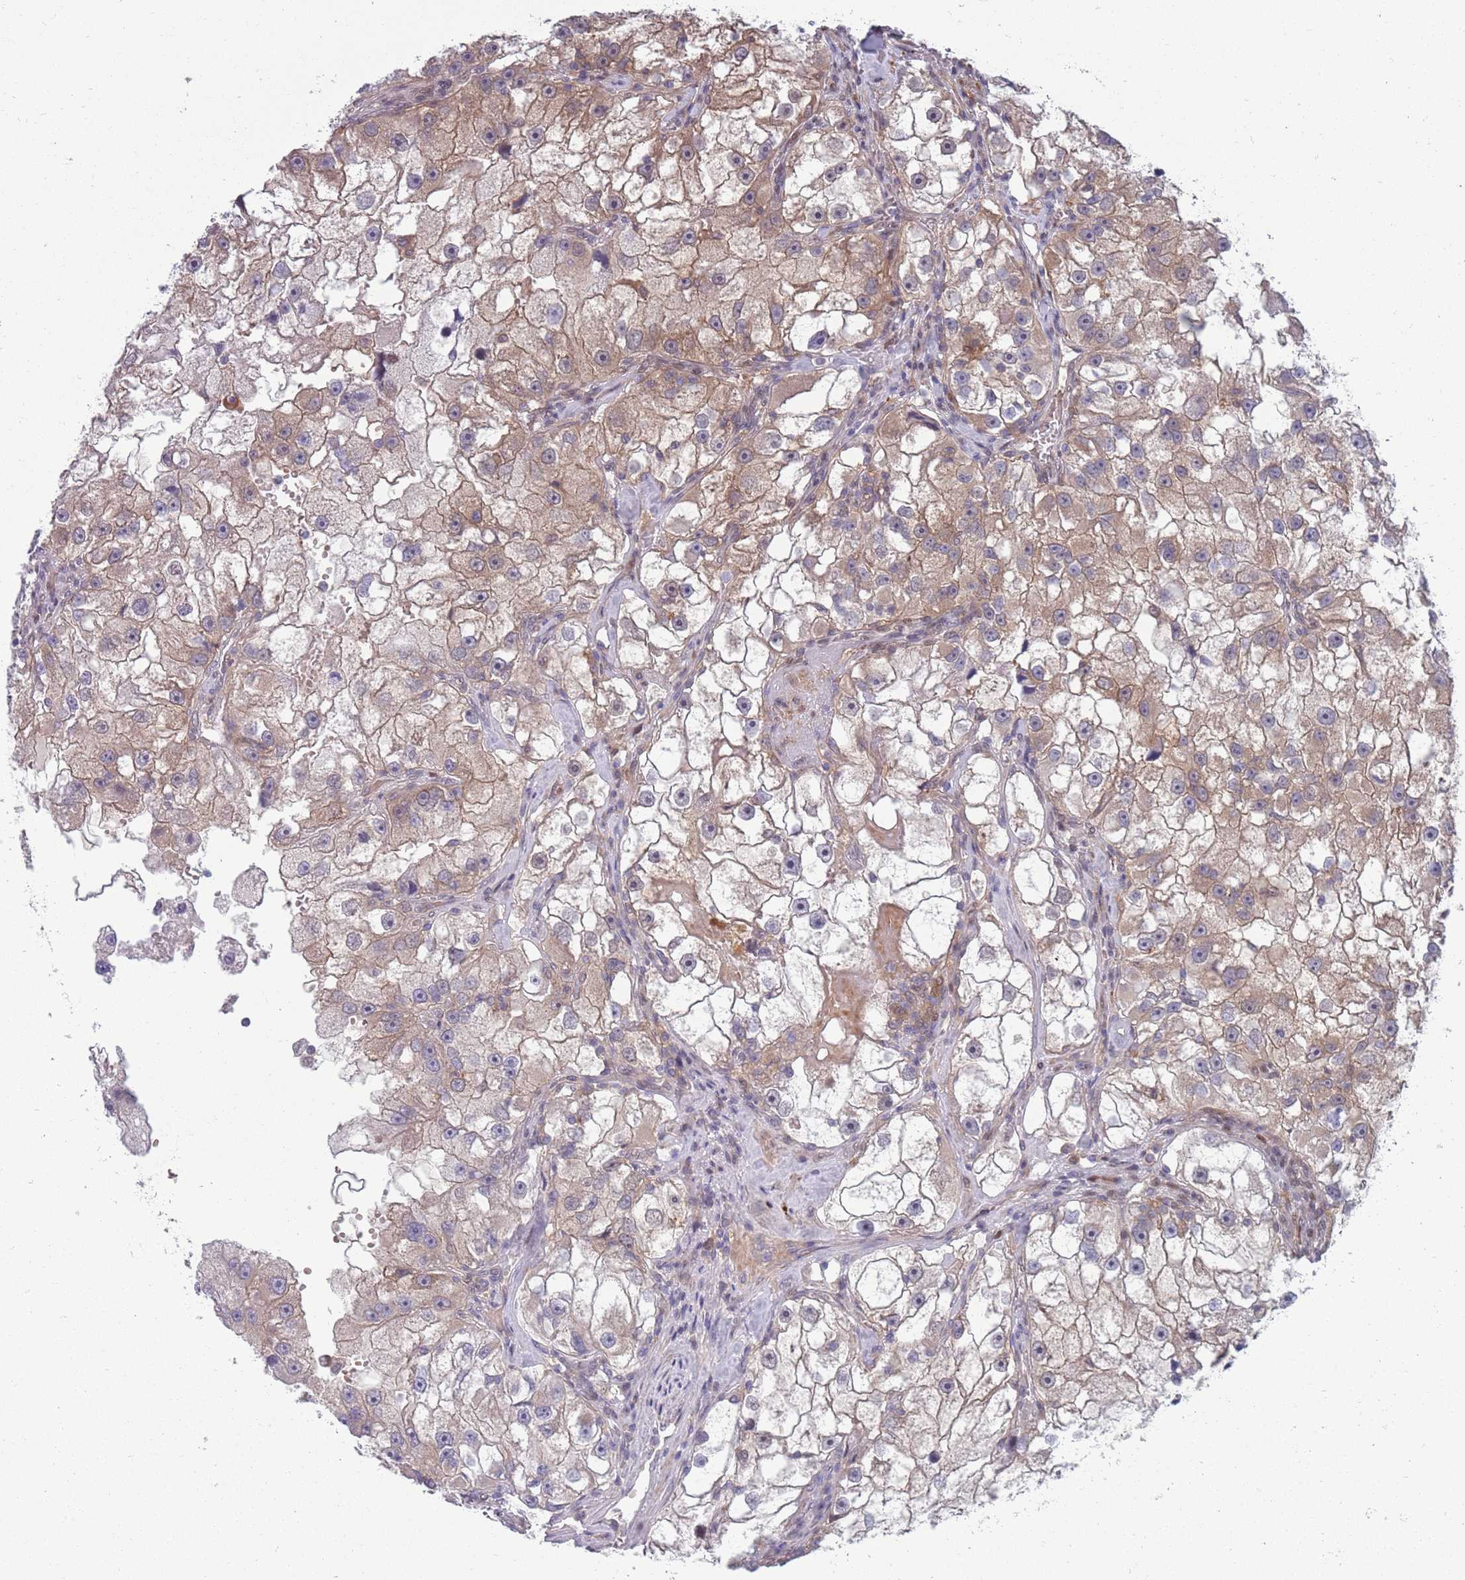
{"staining": {"intensity": "moderate", "quantity": "<25%", "location": "cytoplasmic/membranous"}, "tissue": "renal cancer", "cell_type": "Tumor cells", "image_type": "cancer", "snomed": [{"axis": "morphology", "description": "Adenocarcinoma, NOS"}, {"axis": "topography", "description": "Kidney"}], "caption": "Immunohistochemical staining of human renal cancer (adenocarcinoma) shows moderate cytoplasmic/membranous protein expression in about <25% of tumor cells. The staining is performed using DAB brown chromogen to label protein expression. The nuclei are counter-stained blue using hematoxylin.", "gene": "CLNS1A", "patient": {"sex": "male", "age": 63}}